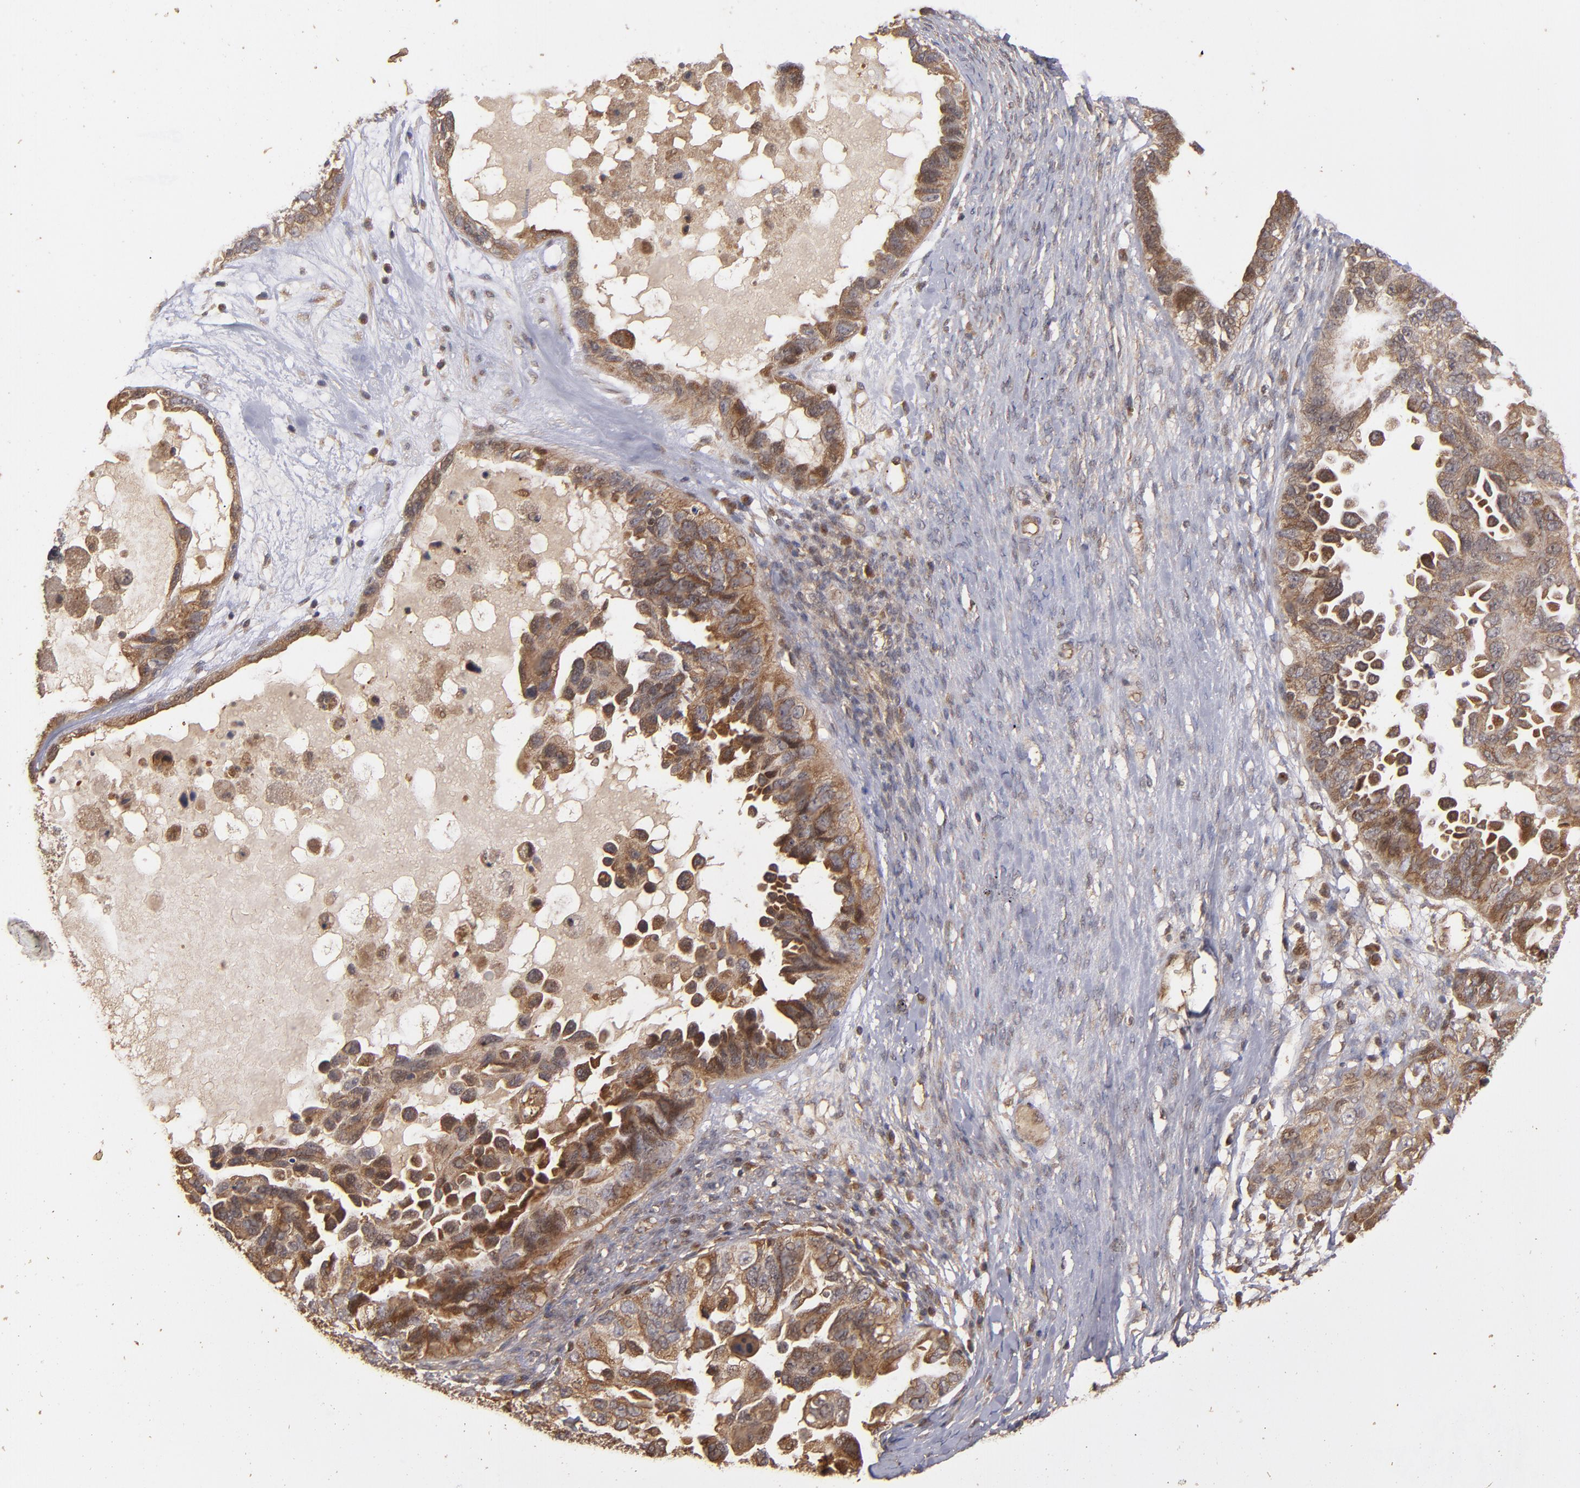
{"staining": {"intensity": "strong", "quantity": ">75%", "location": "cytoplasmic/membranous"}, "tissue": "ovarian cancer", "cell_type": "Tumor cells", "image_type": "cancer", "snomed": [{"axis": "morphology", "description": "Cystadenocarcinoma, serous, NOS"}, {"axis": "topography", "description": "Ovary"}], "caption": "Tumor cells show strong cytoplasmic/membranous positivity in approximately >75% of cells in ovarian cancer (serous cystadenocarcinoma). (brown staining indicates protein expression, while blue staining denotes nuclei).", "gene": "BDKRB1", "patient": {"sex": "female", "age": 82}}